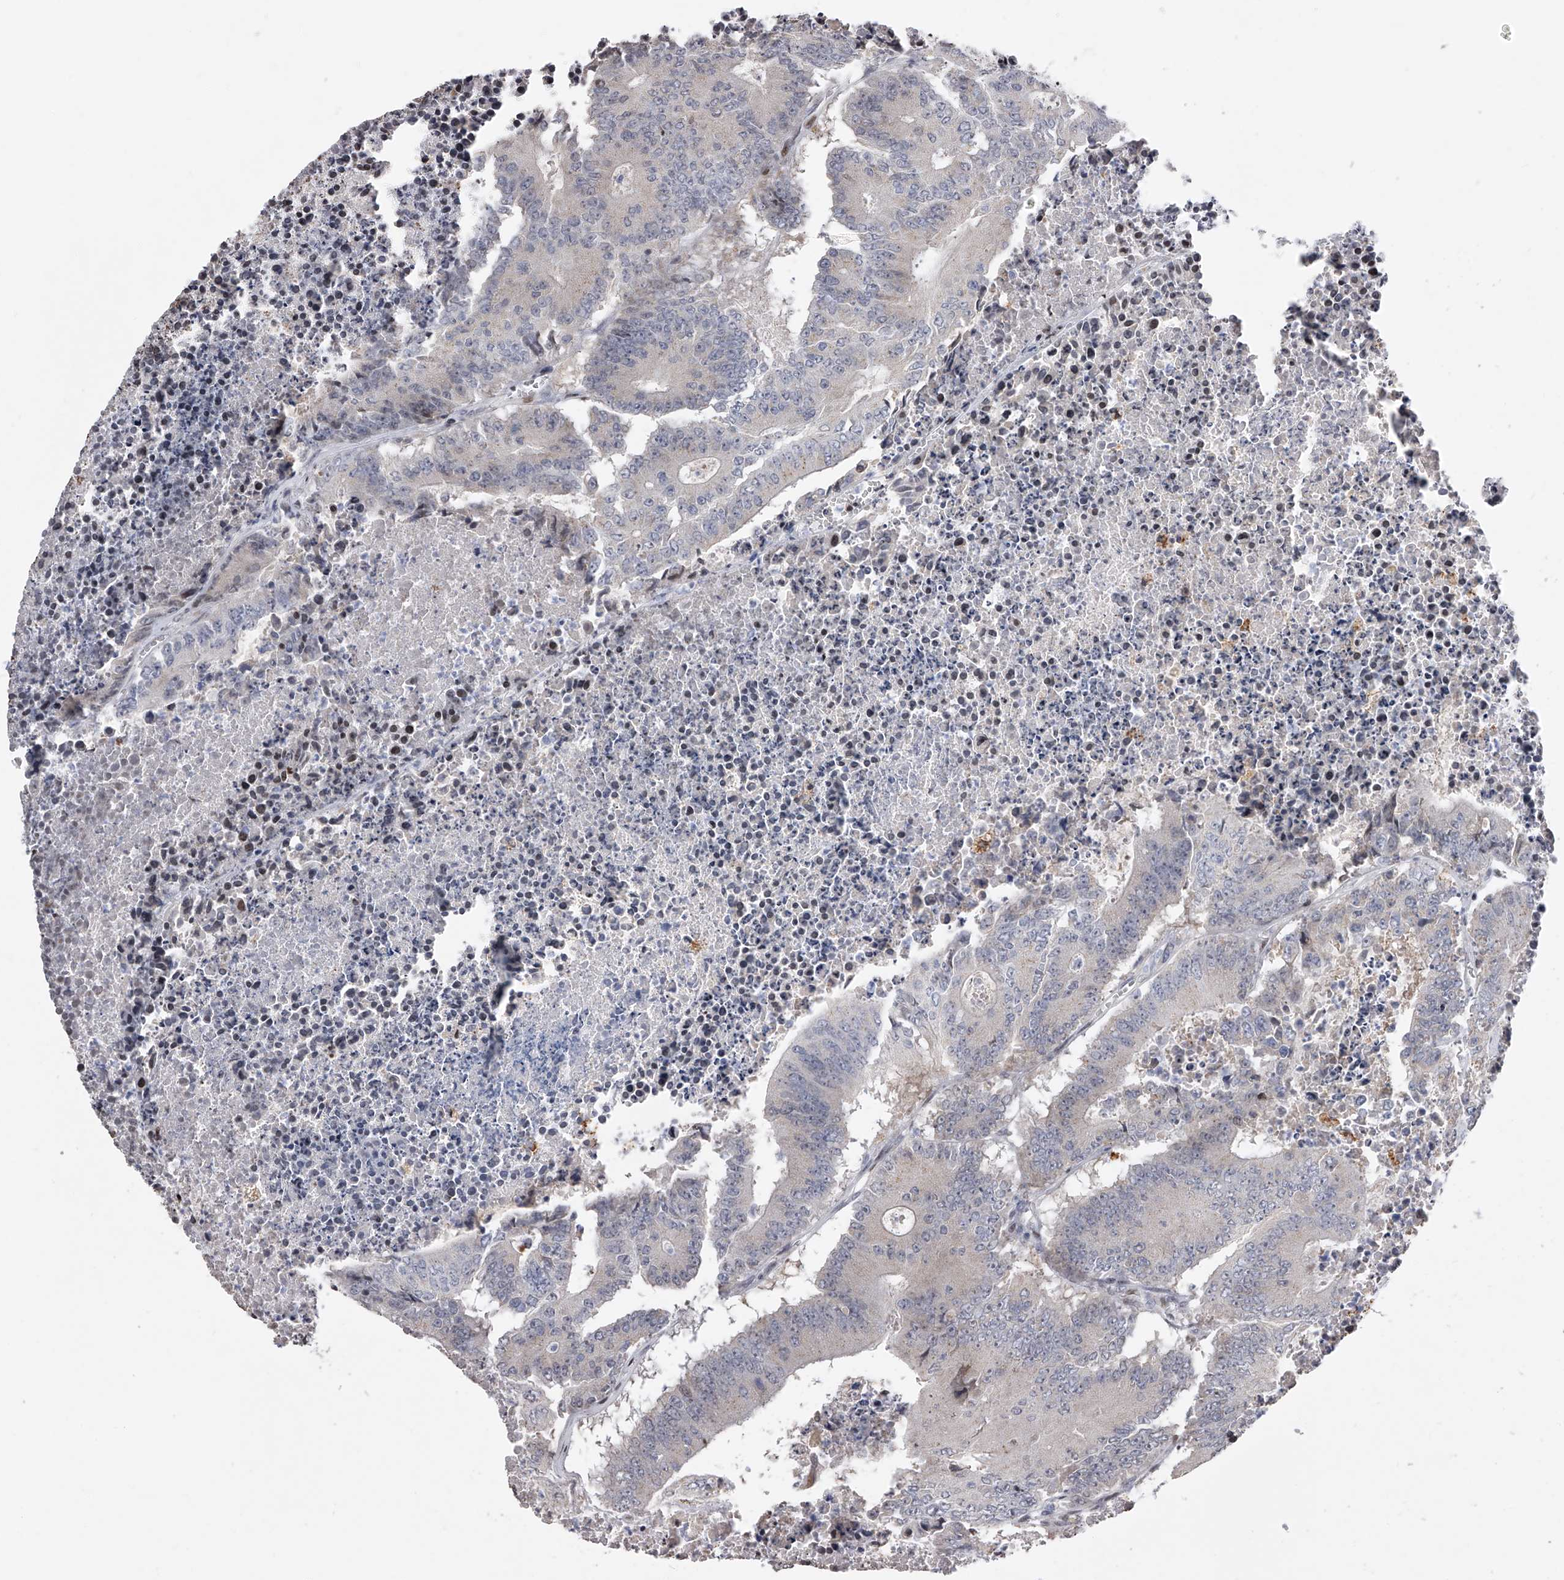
{"staining": {"intensity": "negative", "quantity": "none", "location": "none"}, "tissue": "colorectal cancer", "cell_type": "Tumor cells", "image_type": "cancer", "snomed": [{"axis": "morphology", "description": "Adenocarcinoma, NOS"}, {"axis": "topography", "description": "Colon"}], "caption": "Adenocarcinoma (colorectal) stained for a protein using immunohistochemistry (IHC) displays no staining tumor cells.", "gene": "RWDD2A", "patient": {"sex": "male", "age": 87}}